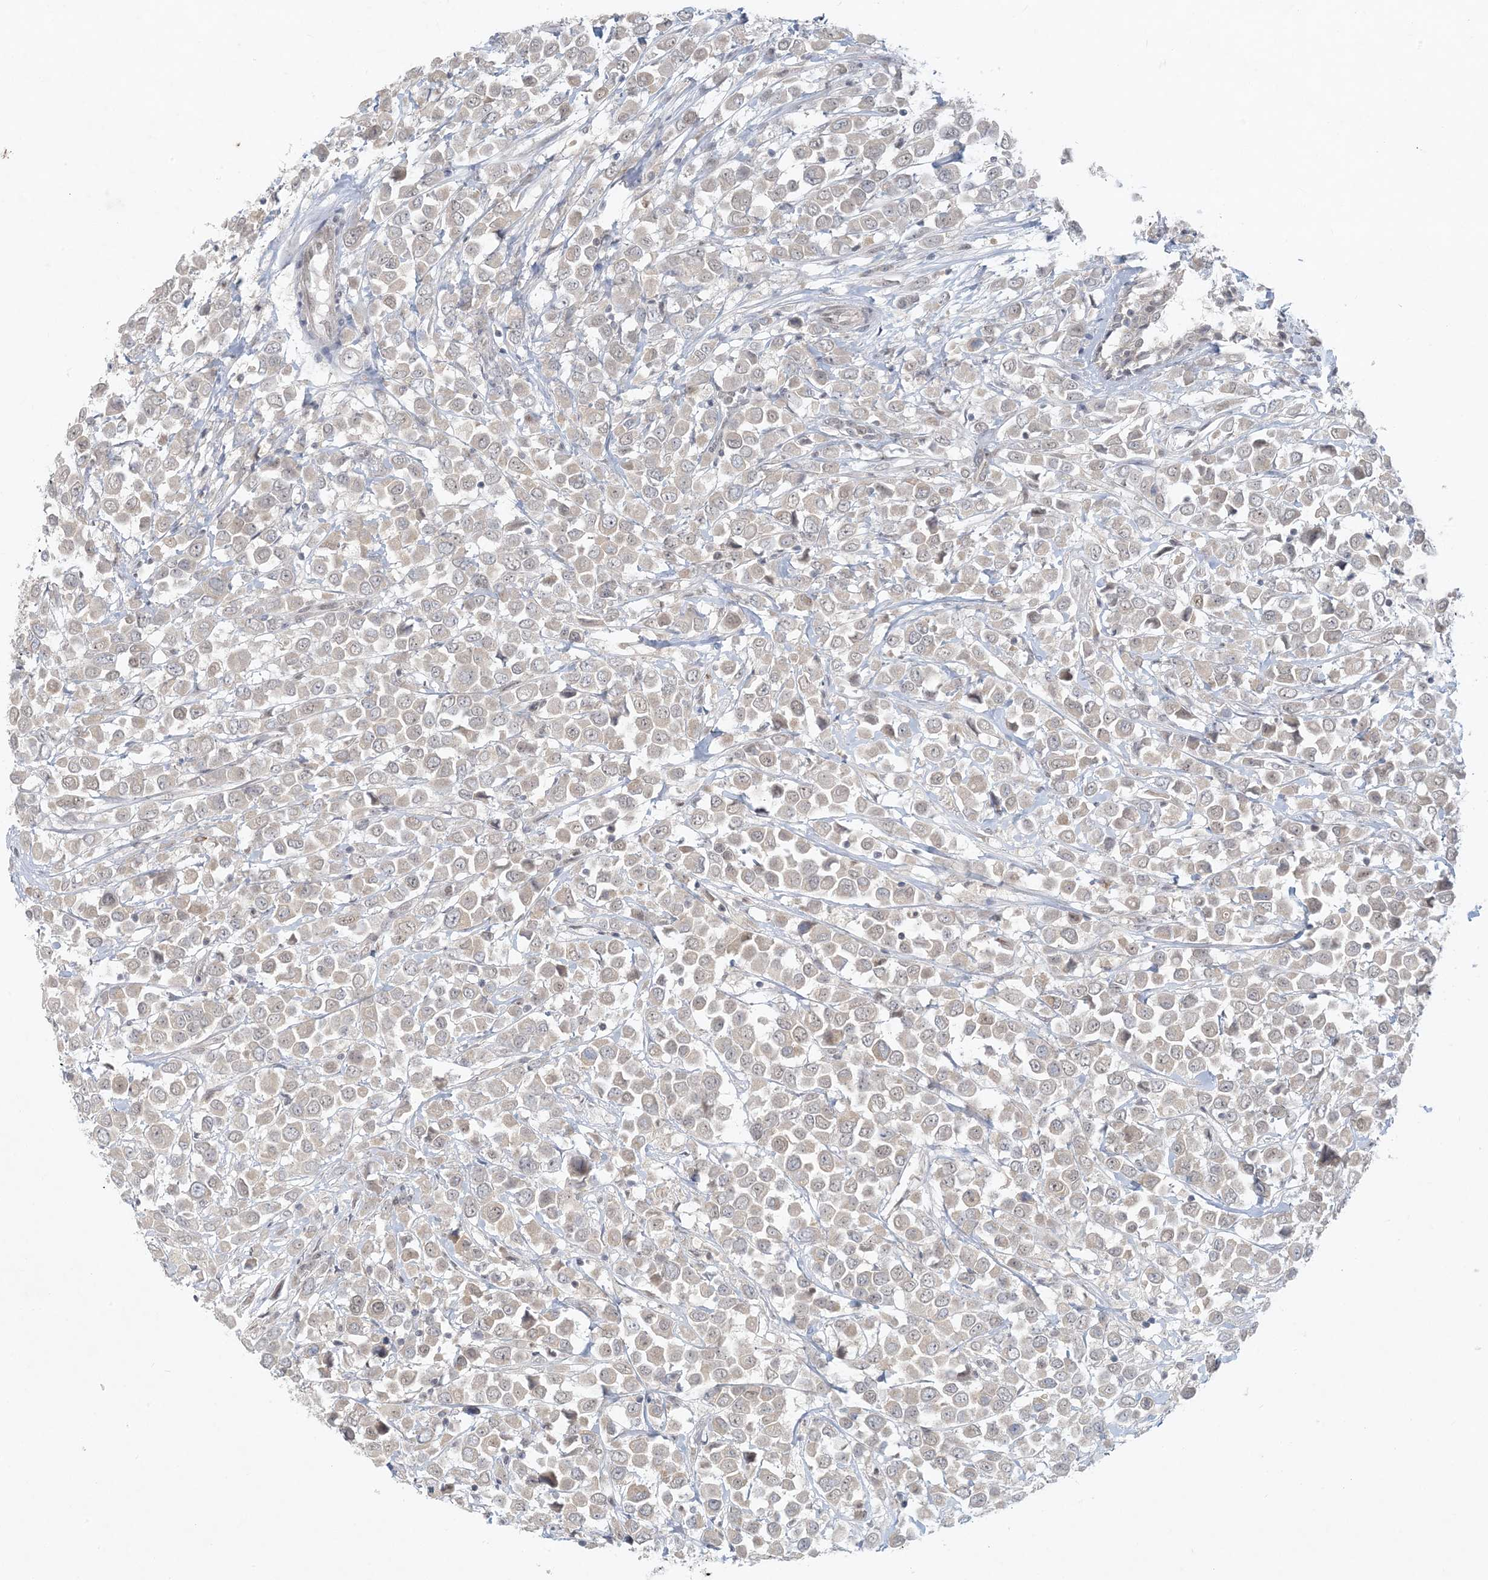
{"staining": {"intensity": "weak", "quantity": ">75%", "location": "cytoplasmic/membranous"}, "tissue": "breast cancer", "cell_type": "Tumor cells", "image_type": "cancer", "snomed": [{"axis": "morphology", "description": "Duct carcinoma"}, {"axis": "topography", "description": "Breast"}], "caption": "Protein expression analysis of breast cancer displays weak cytoplasmic/membranous positivity in about >75% of tumor cells.", "gene": "OBI1", "patient": {"sex": "female", "age": 61}}